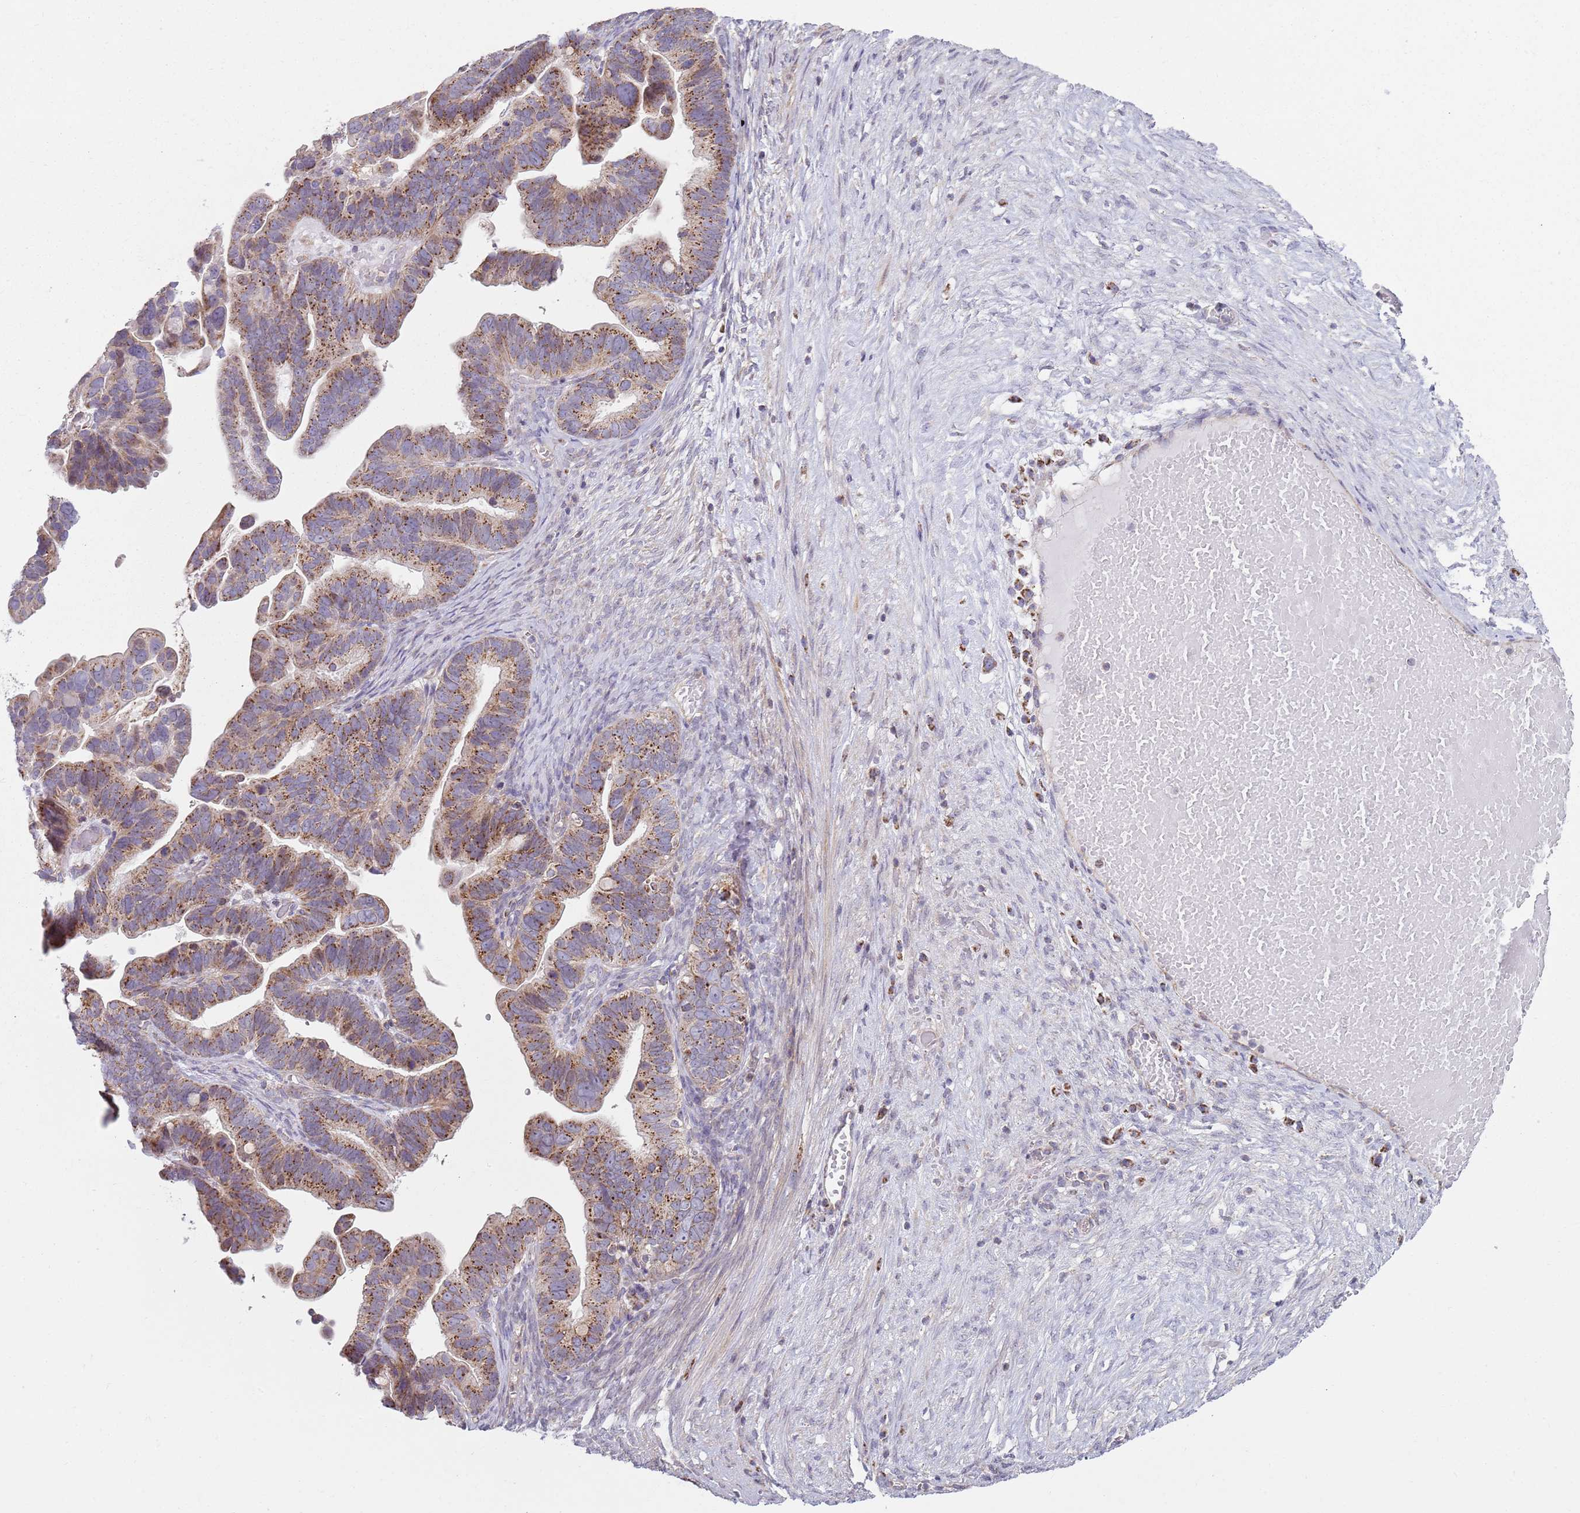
{"staining": {"intensity": "moderate", "quantity": ">75%", "location": "cytoplasmic/membranous"}, "tissue": "ovarian cancer", "cell_type": "Tumor cells", "image_type": "cancer", "snomed": [{"axis": "morphology", "description": "Cystadenocarcinoma, serous, NOS"}, {"axis": "topography", "description": "Ovary"}], "caption": "Immunohistochemical staining of human serous cystadenocarcinoma (ovarian) displays medium levels of moderate cytoplasmic/membranous protein expression in approximately >75% of tumor cells.", "gene": "GAS8", "patient": {"sex": "female", "age": 56}}